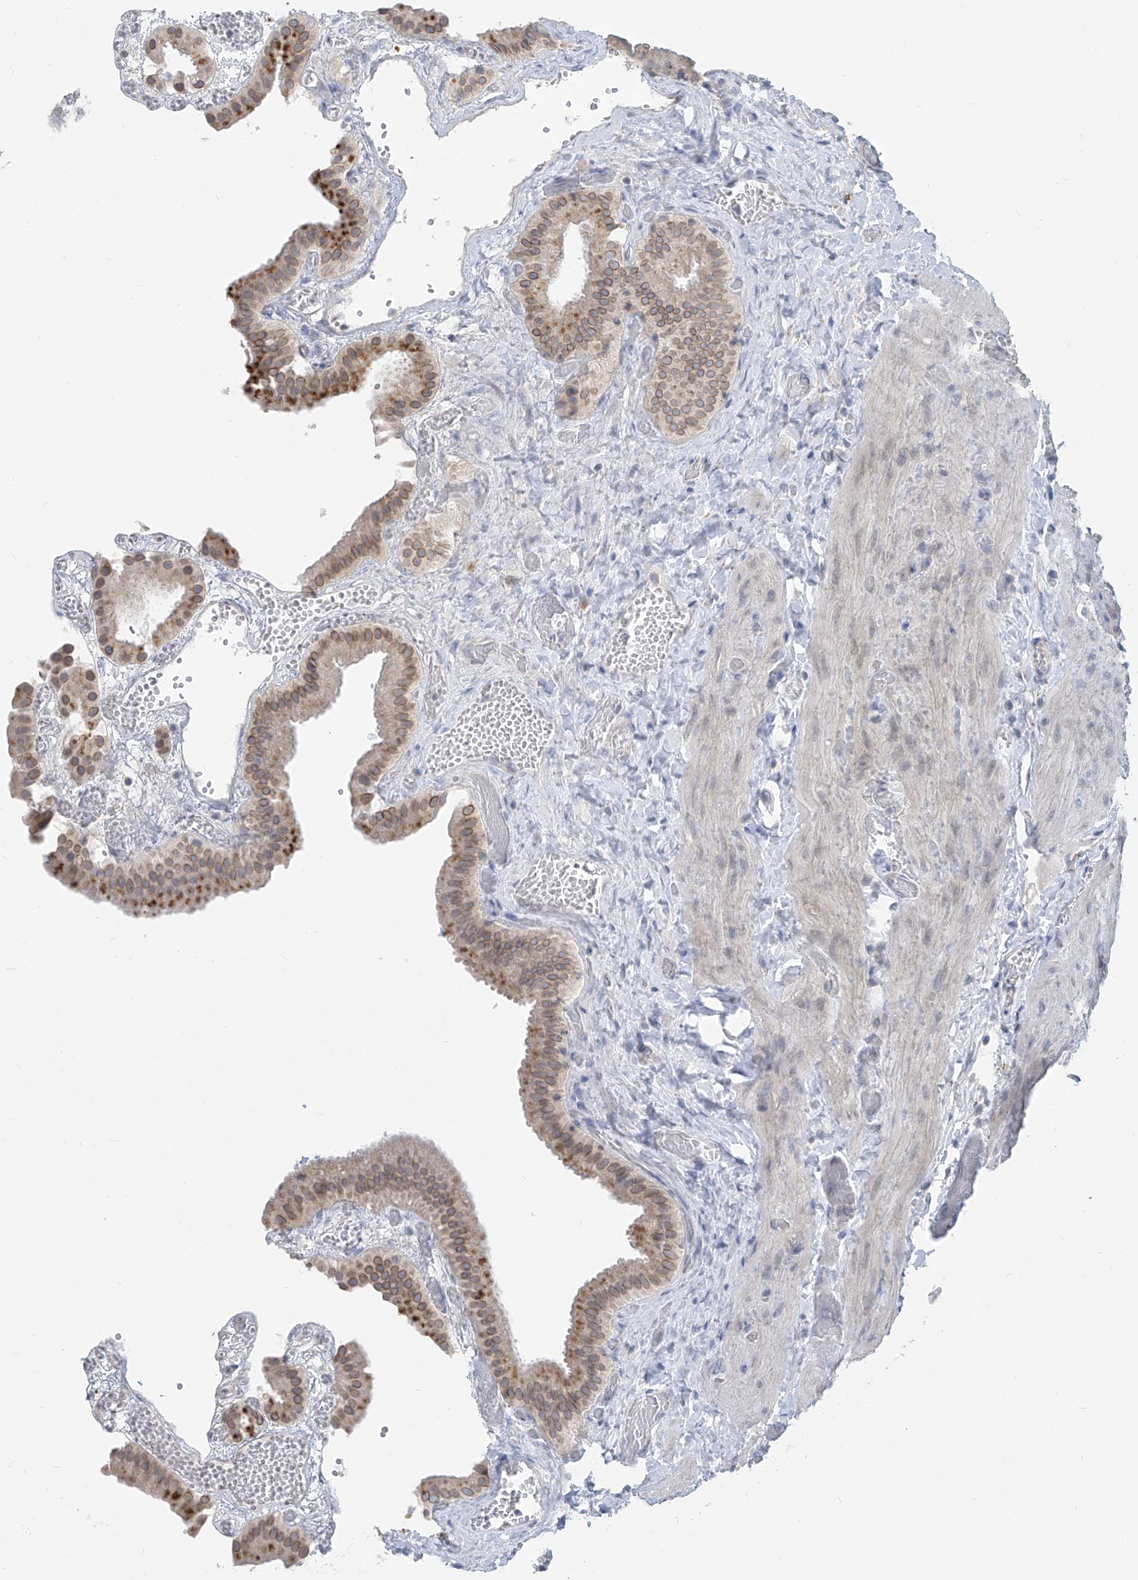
{"staining": {"intensity": "moderate", "quantity": "25%-75%", "location": "cytoplasmic/membranous"}, "tissue": "gallbladder", "cell_type": "Glandular cells", "image_type": "normal", "snomed": [{"axis": "morphology", "description": "Normal tissue, NOS"}, {"axis": "topography", "description": "Gallbladder"}], "caption": "Protein staining shows moderate cytoplasmic/membranous positivity in about 25%-75% of glandular cells in unremarkable gallbladder. The staining was performed using DAB to visualize the protein expression in brown, while the nuclei were stained in blue with hematoxylin (Magnification: 20x).", "gene": "KRTAP25", "patient": {"sex": "female", "age": 64}}